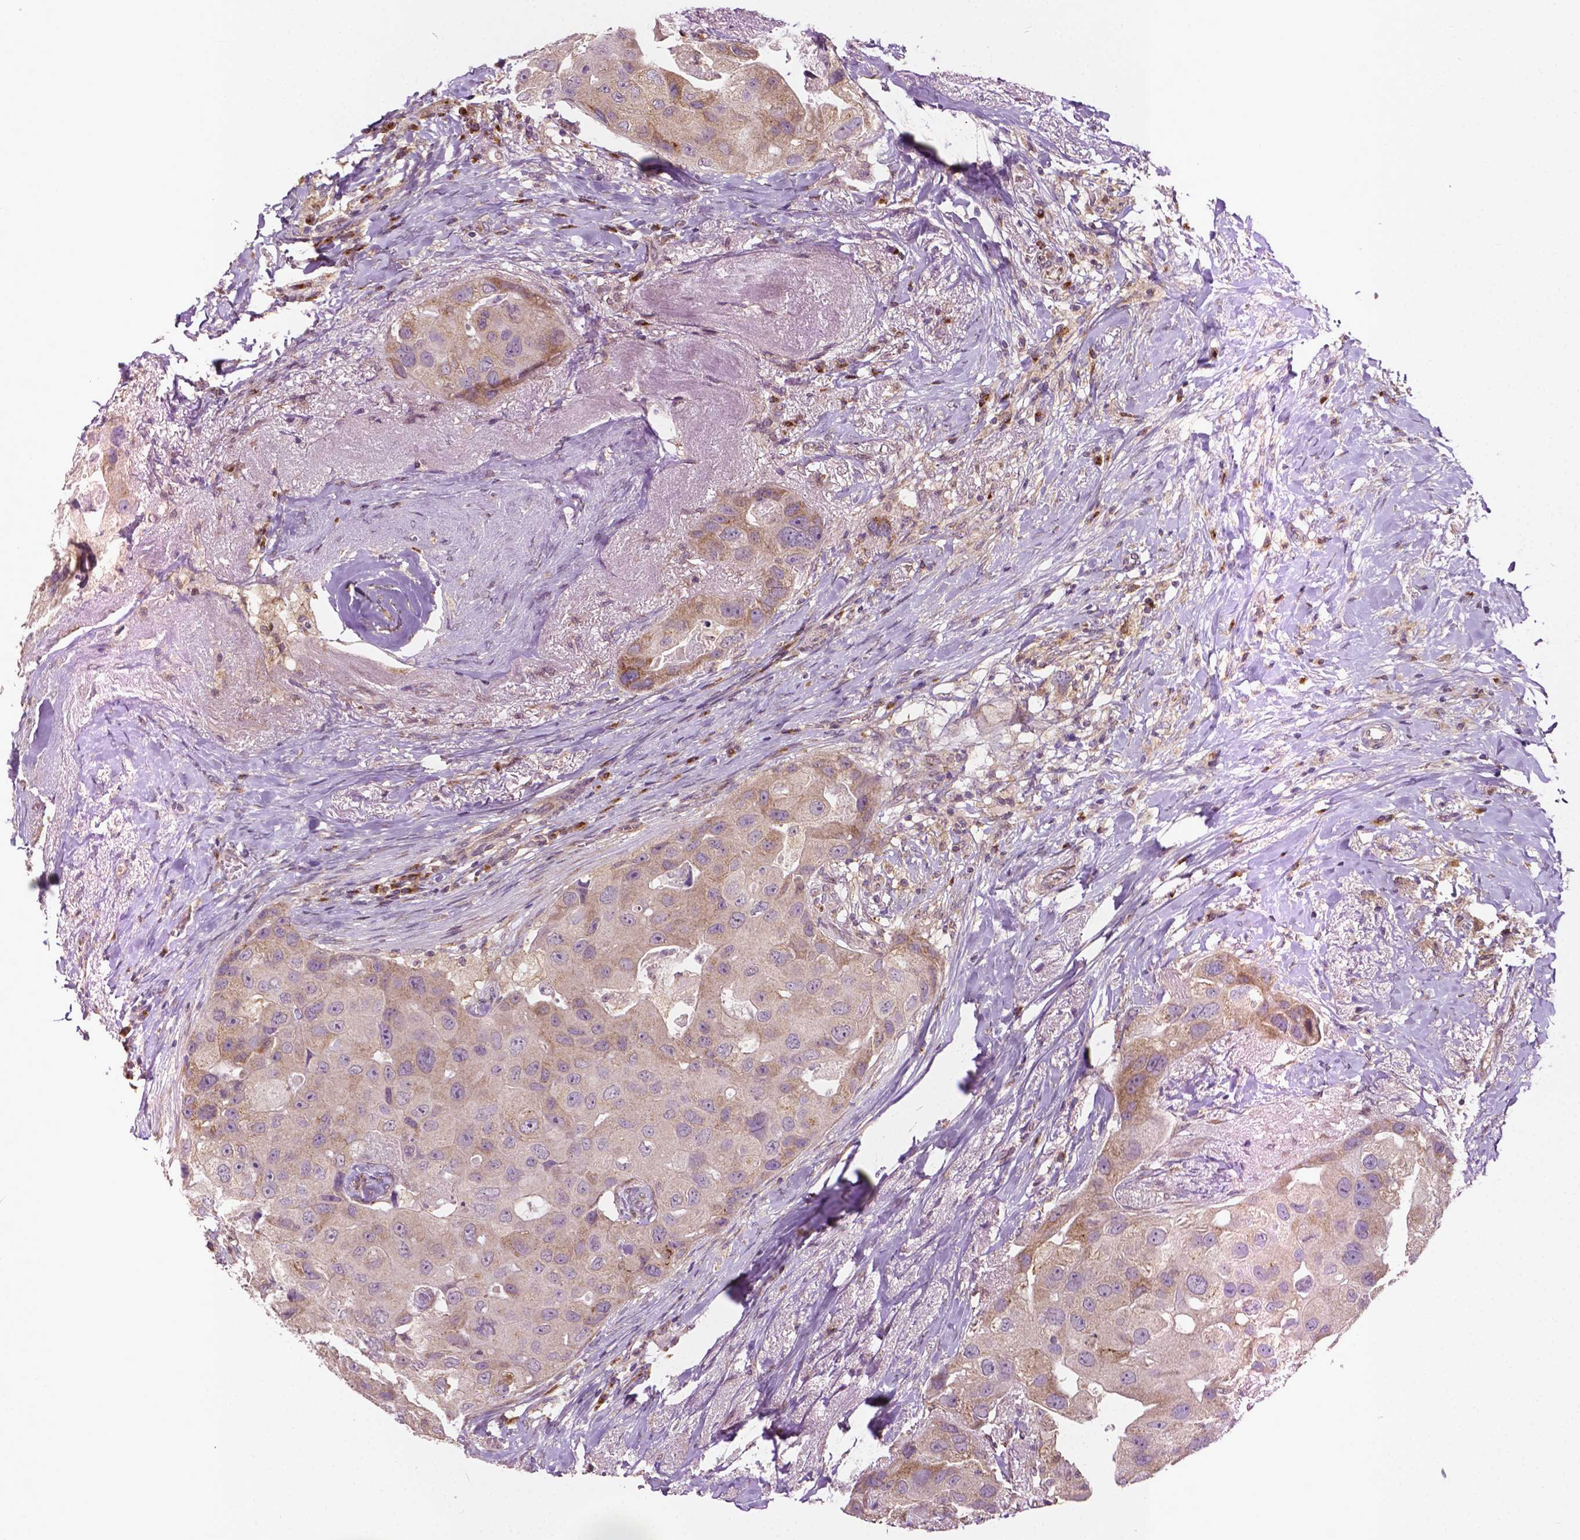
{"staining": {"intensity": "weak", "quantity": "25%-75%", "location": "cytoplasmic/membranous"}, "tissue": "breast cancer", "cell_type": "Tumor cells", "image_type": "cancer", "snomed": [{"axis": "morphology", "description": "Duct carcinoma"}, {"axis": "topography", "description": "Breast"}], "caption": "Breast cancer was stained to show a protein in brown. There is low levels of weak cytoplasmic/membranous staining in about 25%-75% of tumor cells. (DAB (3,3'-diaminobenzidine) = brown stain, brightfield microscopy at high magnification).", "gene": "EBAG9", "patient": {"sex": "female", "age": 43}}